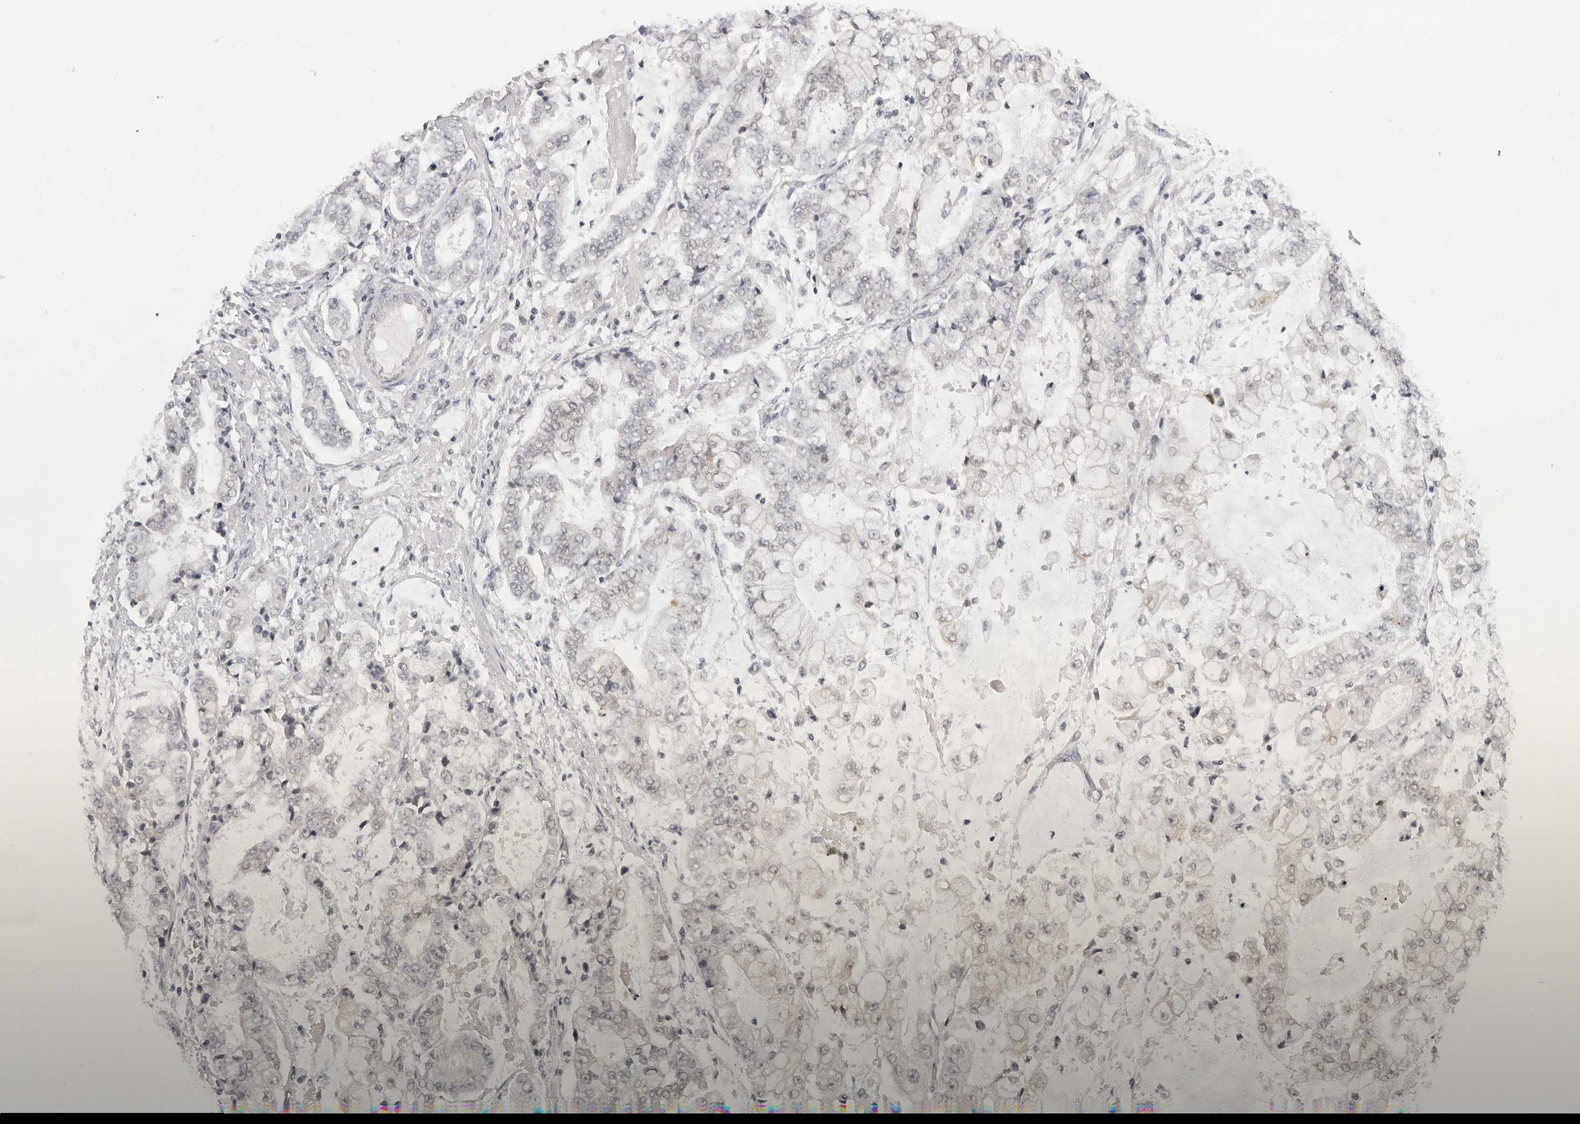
{"staining": {"intensity": "negative", "quantity": "none", "location": "none"}, "tissue": "stomach cancer", "cell_type": "Tumor cells", "image_type": "cancer", "snomed": [{"axis": "morphology", "description": "Adenocarcinoma, NOS"}, {"axis": "topography", "description": "Stomach"}], "caption": "High magnification brightfield microscopy of stomach adenocarcinoma stained with DAB (brown) and counterstained with hematoxylin (blue): tumor cells show no significant staining.", "gene": "NTM", "patient": {"sex": "male", "age": 76}}